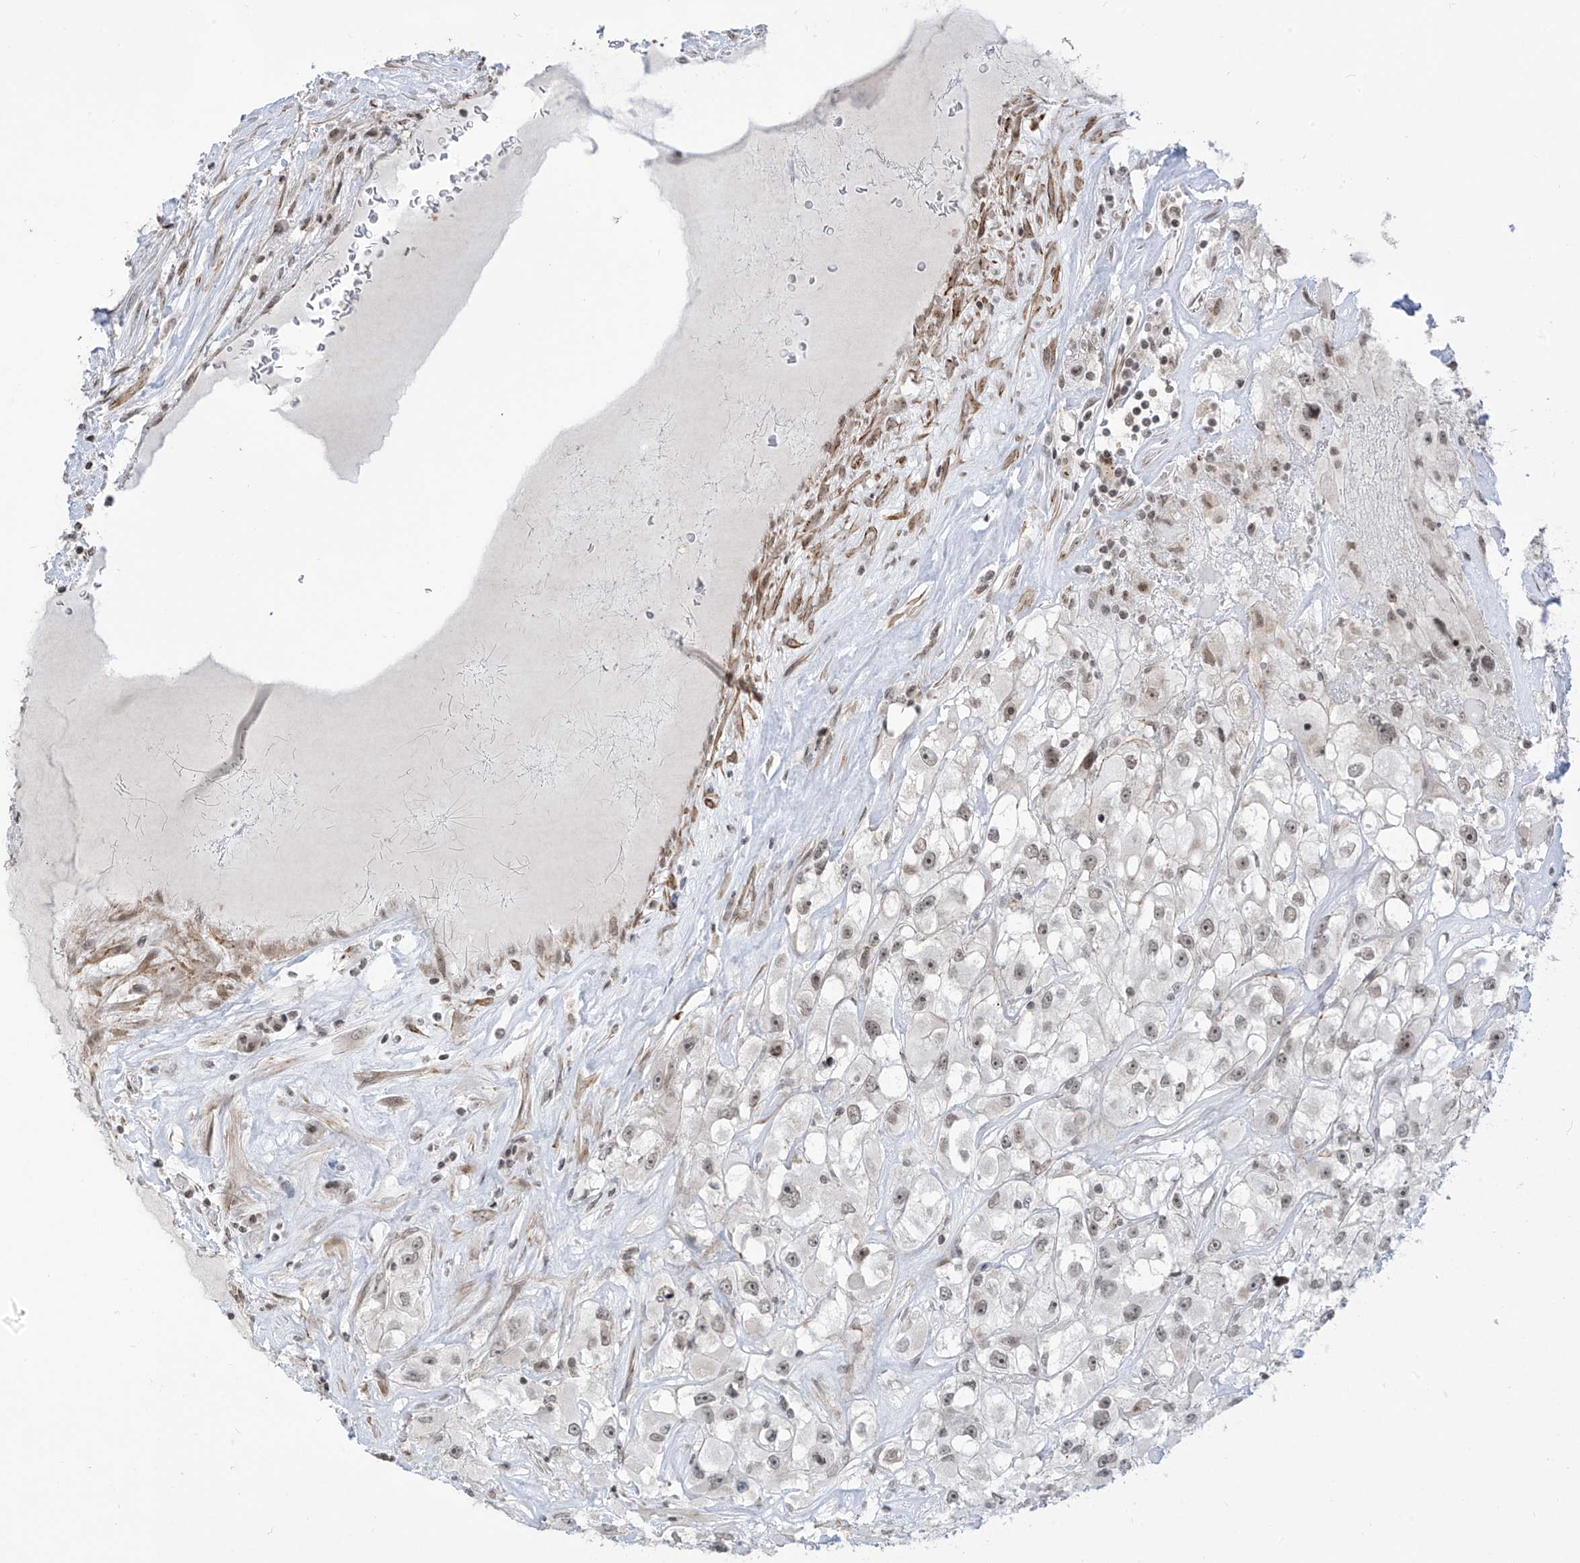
{"staining": {"intensity": "weak", "quantity": ">75%", "location": "nuclear"}, "tissue": "renal cancer", "cell_type": "Tumor cells", "image_type": "cancer", "snomed": [{"axis": "morphology", "description": "Adenocarcinoma, NOS"}, {"axis": "topography", "description": "Kidney"}], "caption": "Immunohistochemistry (IHC) micrograph of neoplastic tissue: adenocarcinoma (renal) stained using immunohistochemistry (IHC) reveals low levels of weak protein expression localized specifically in the nuclear of tumor cells, appearing as a nuclear brown color.", "gene": "METAP1D", "patient": {"sex": "female", "age": 52}}